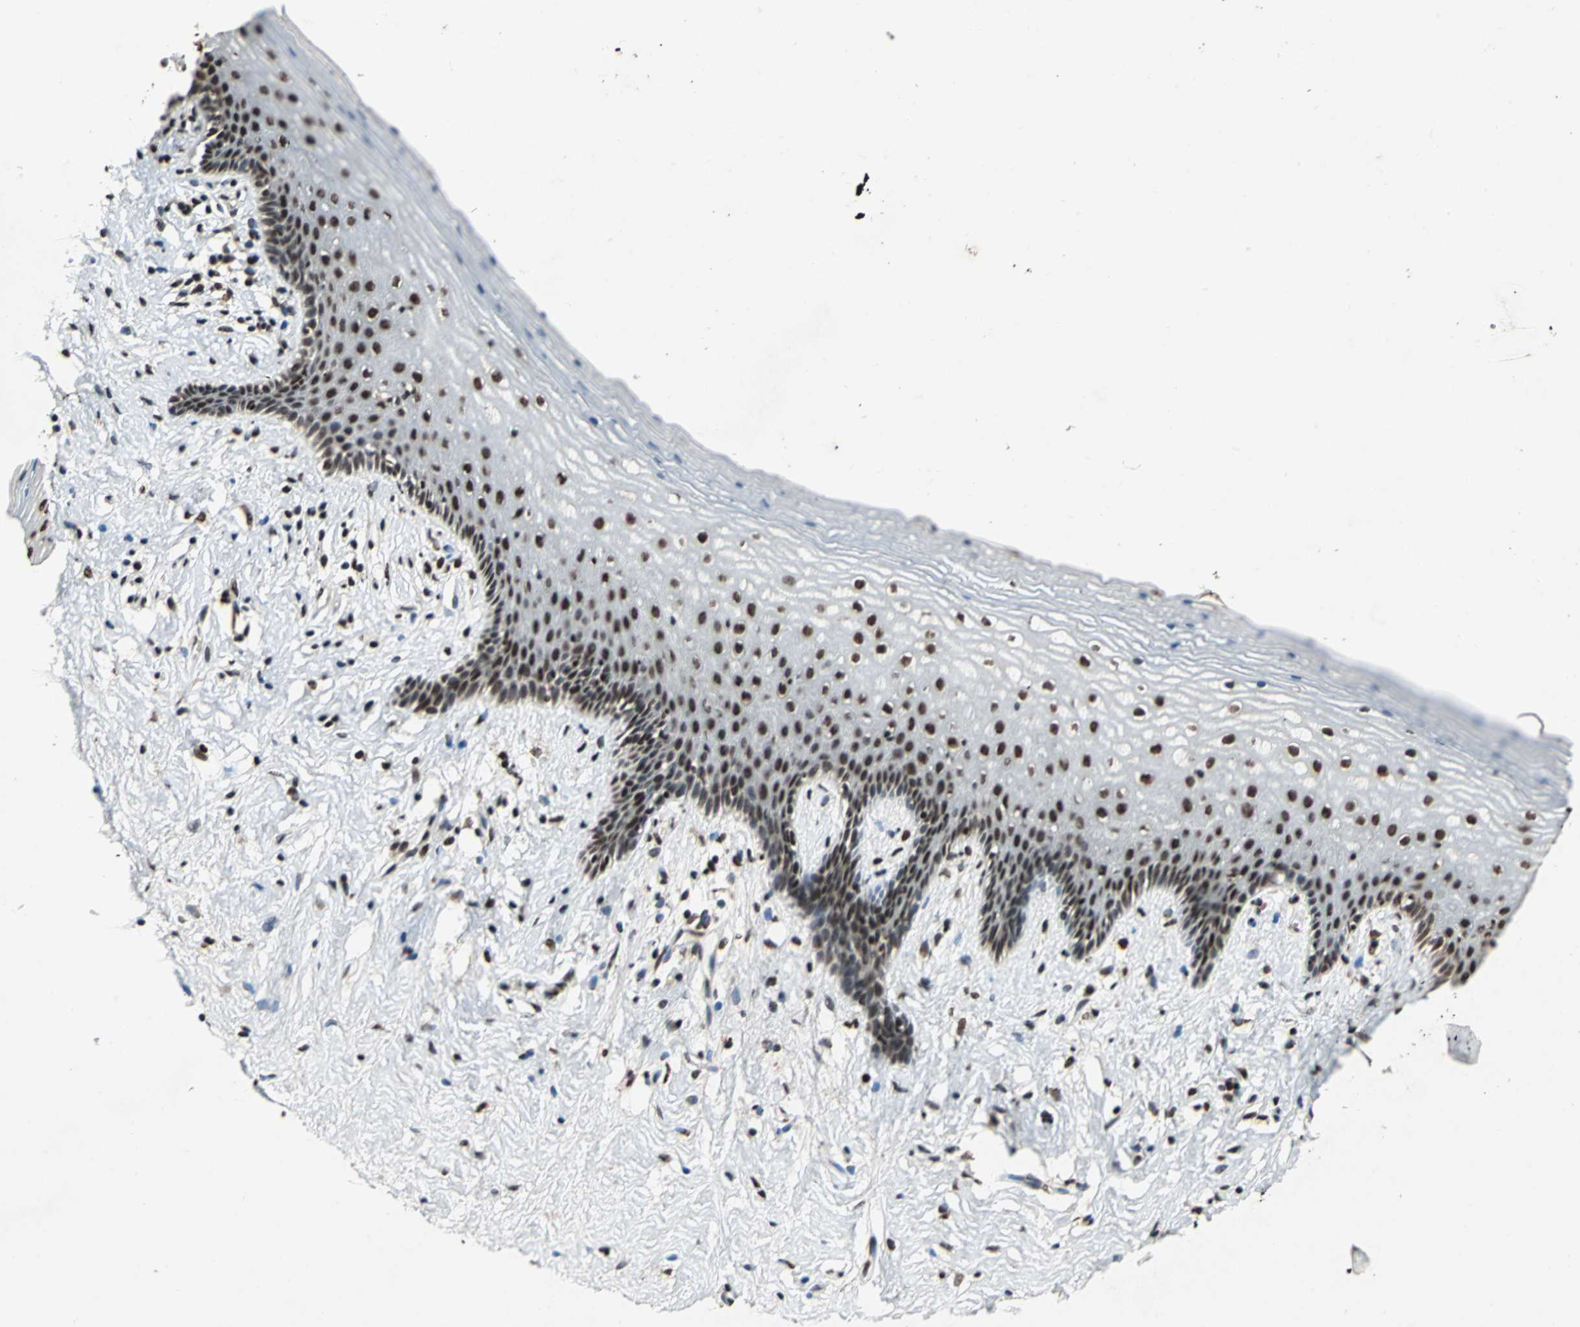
{"staining": {"intensity": "strong", "quantity": ">75%", "location": "nuclear"}, "tissue": "vagina", "cell_type": "Squamous epithelial cells", "image_type": "normal", "snomed": [{"axis": "morphology", "description": "Normal tissue, NOS"}, {"axis": "topography", "description": "Vagina"}], "caption": "IHC micrograph of normal vagina: vagina stained using IHC reveals high levels of strong protein expression localized specifically in the nuclear of squamous epithelial cells, appearing as a nuclear brown color.", "gene": "MTA2", "patient": {"sex": "female", "age": 44}}